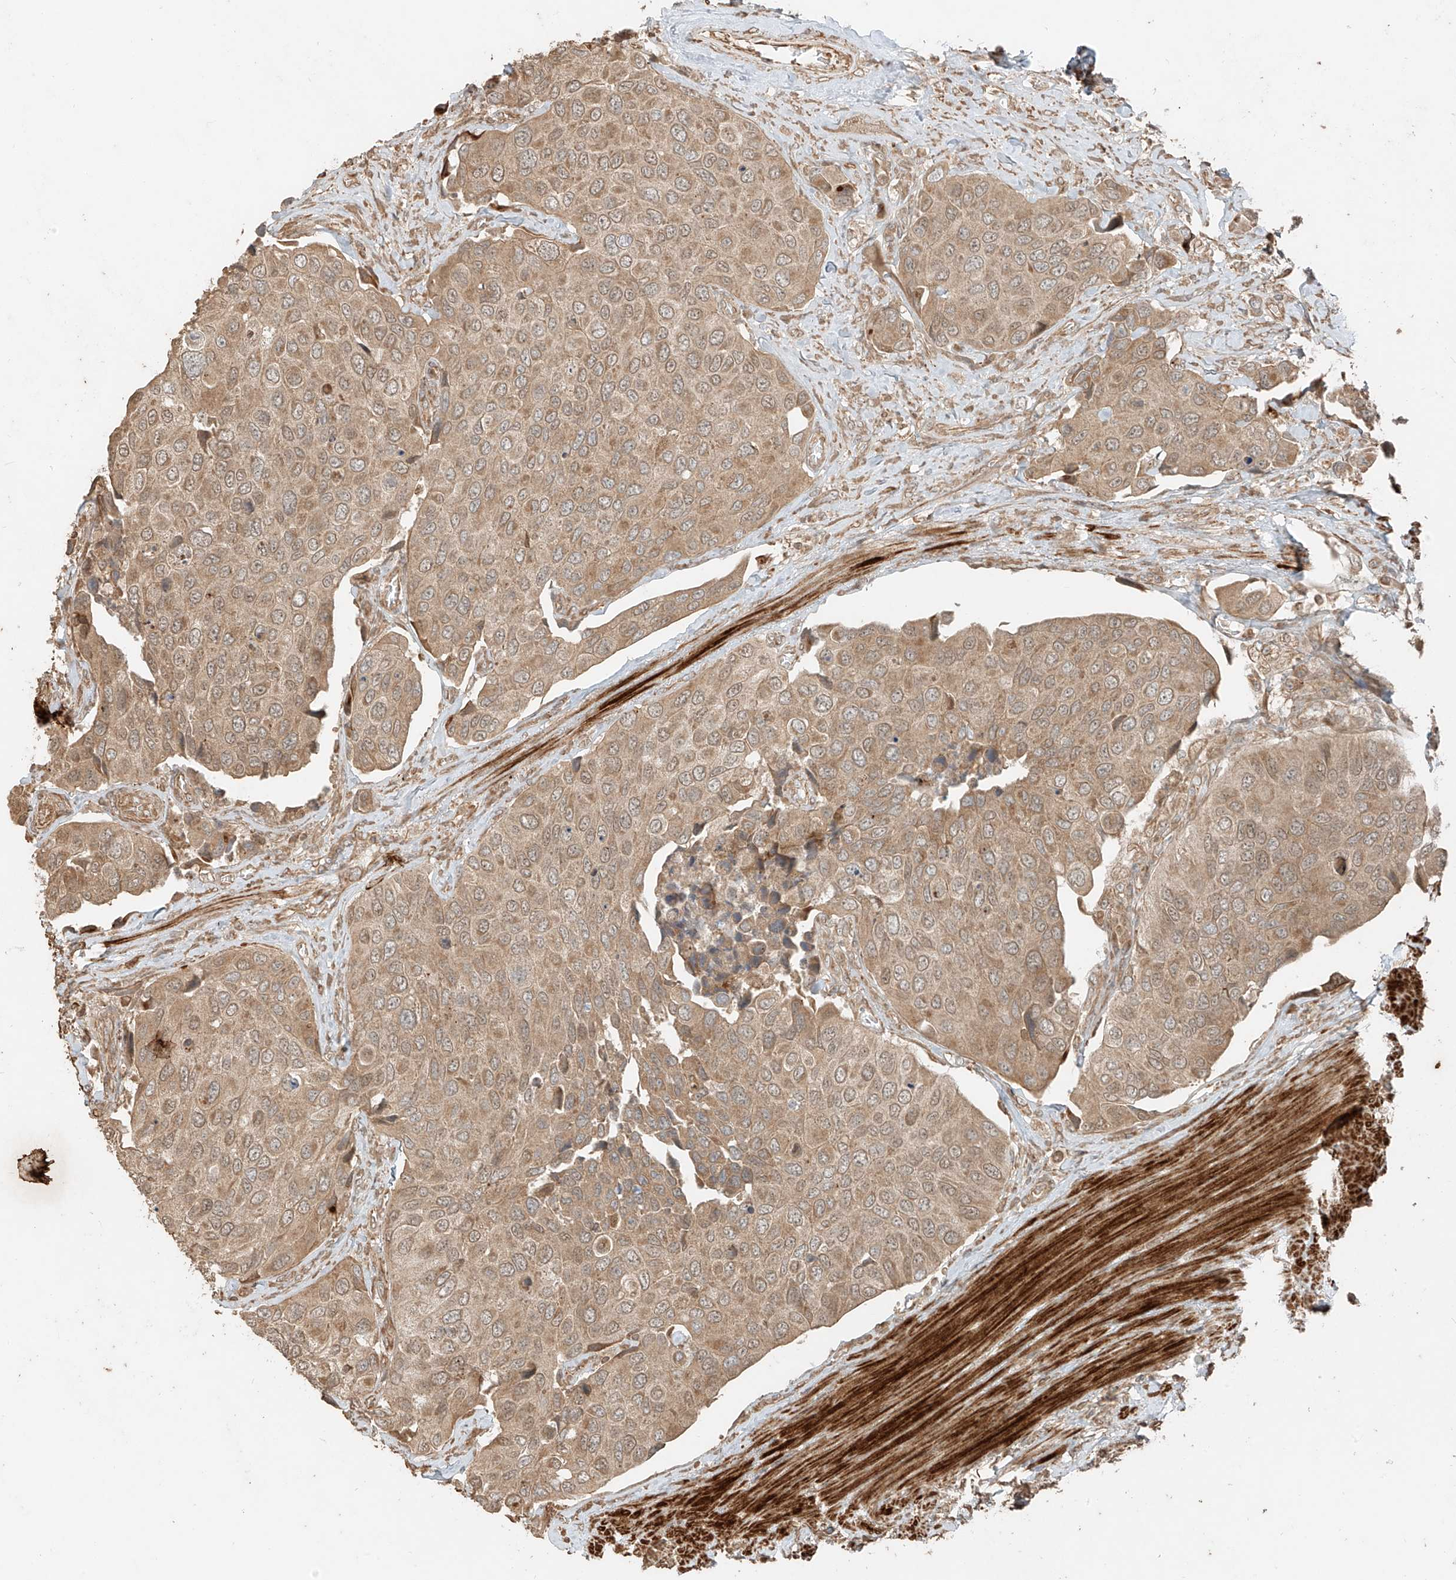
{"staining": {"intensity": "moderate", "quantity": ">75%", "location": "cytoplasmic/membranous"}, "tissue": "urothelial cancer", "cell_type": "Tumor cells", "image_type": "cancer", "snomed": [{"axis": "morphology", "description": "Urothelial carcinoma, High grade"}, {"axis": "topography", "description": "Urinary bladder"}], "caption": "A high-resolution micrograph shows immunohistochemistry (IHC) staining of high-grade urothelial carcinoma, which reveals moderate cytoplasmic/membranous staining in about >75% of tumor cells. (IHC, brightfield microscopy, high magnification).", "gene": "ANKZF1", "patient": {"sex": "male", "age": 74}}